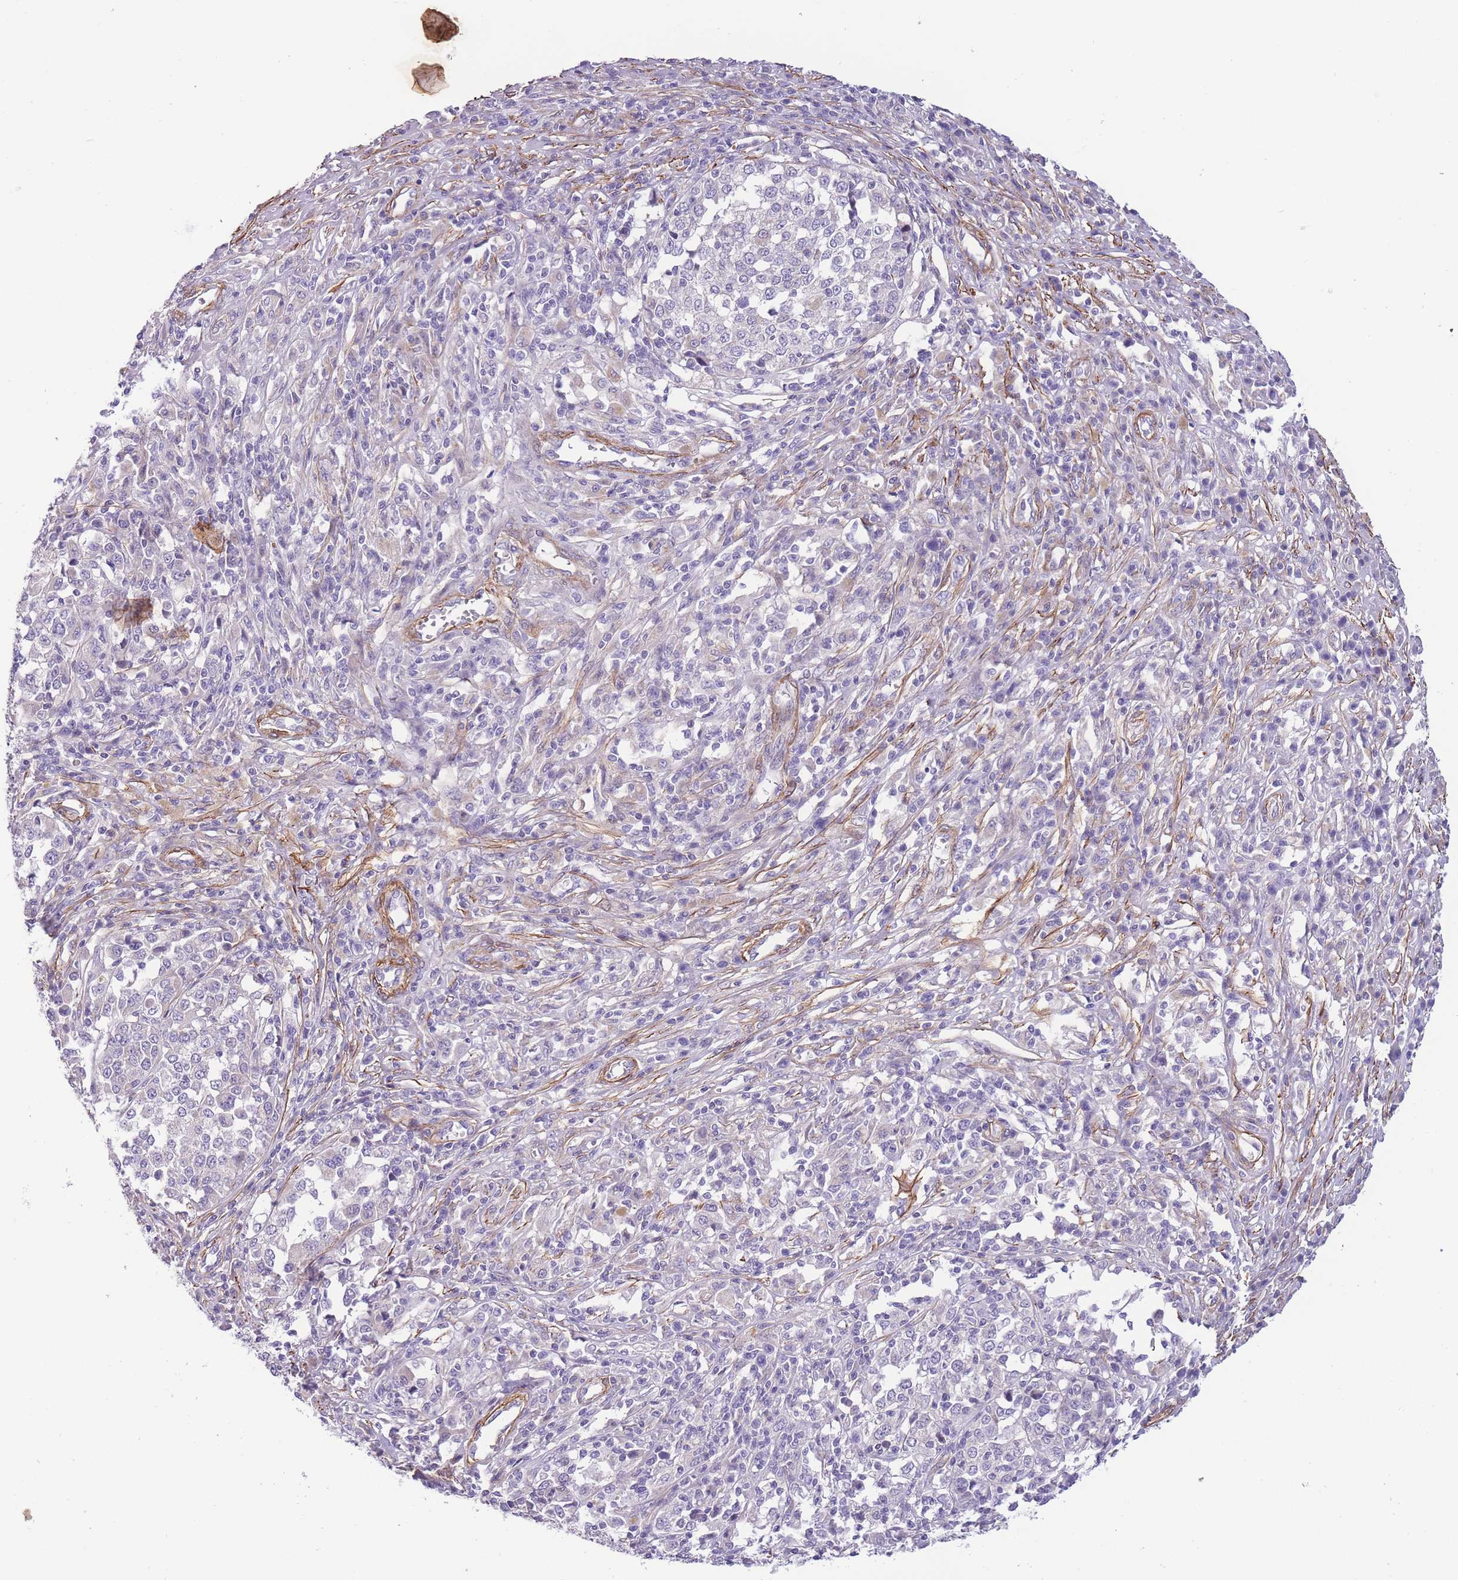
{"staining": {"intensity": "negative", "quantity": "none", "location": "none"}, "tissue": "melanoma", "cell_type": "Tumor cells", "image_type": "cancer", "snomed": [{"axis": "morphology", "description": "Malignant melanoma, Metastatic site"}, {"axis": "topography", "description": "Lymph node"}], "caption": "Tumor cells show no significant positivity in malignant melanoma (metastatic site).", "gene": "FAM124A", "patient": {"sex": "male", "age": 44}}